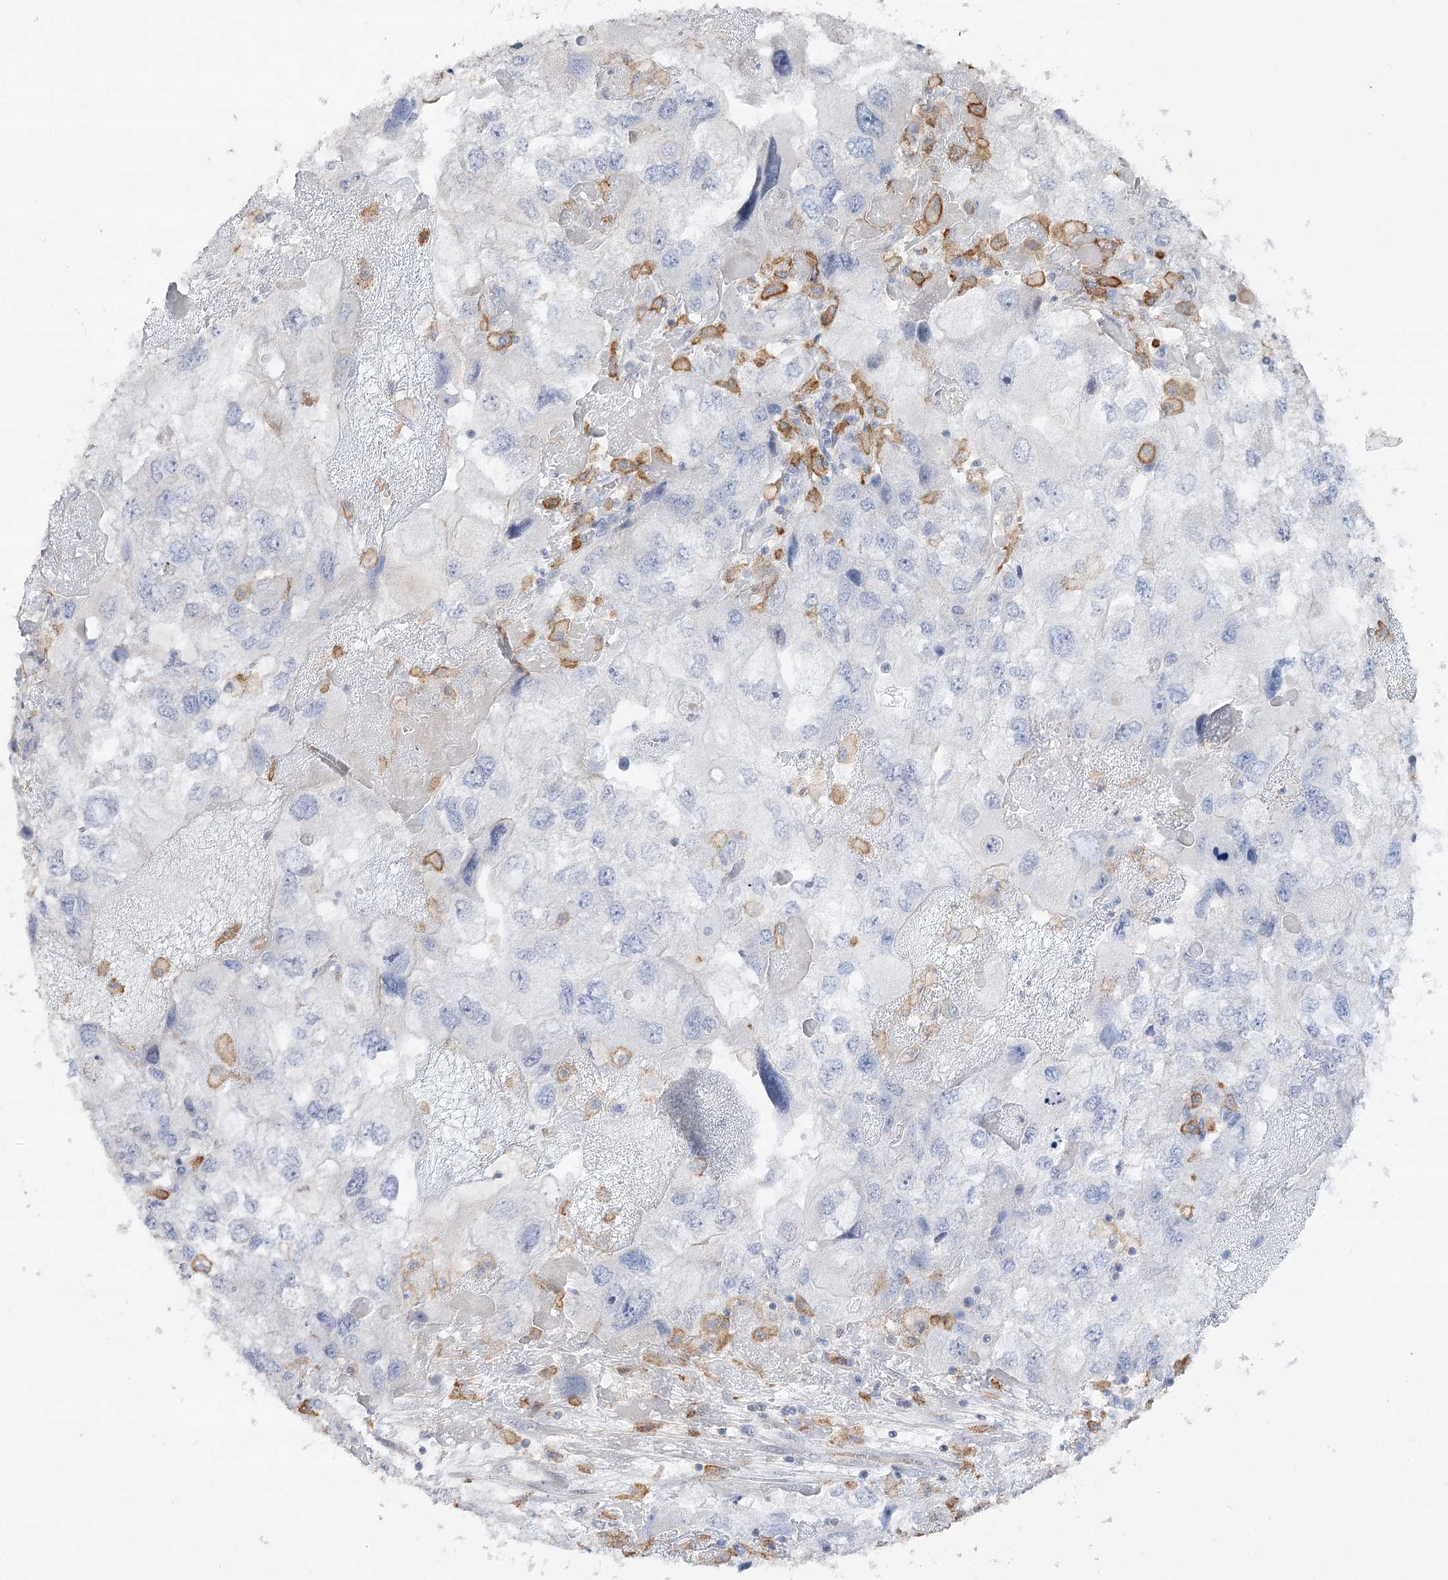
{"staining": {"intensity": "negative", "quantity": "none", "location": "none"}, "tissue": "endometrial cancer", "cell_type": "Tumor cells", "image_type": "cancer", "snomed": [{"axis": "morphology", "description": "Adenocarcinoma, NOS"}, {"axis": "topography", "description": "Endometrium"}], "caption": "This is an IHC photomicrograph of human endometrial cancer. There is no positivity in tumor cells.", "gene": "OBSL1", "patient": {"sex": "female", "age": 49}}